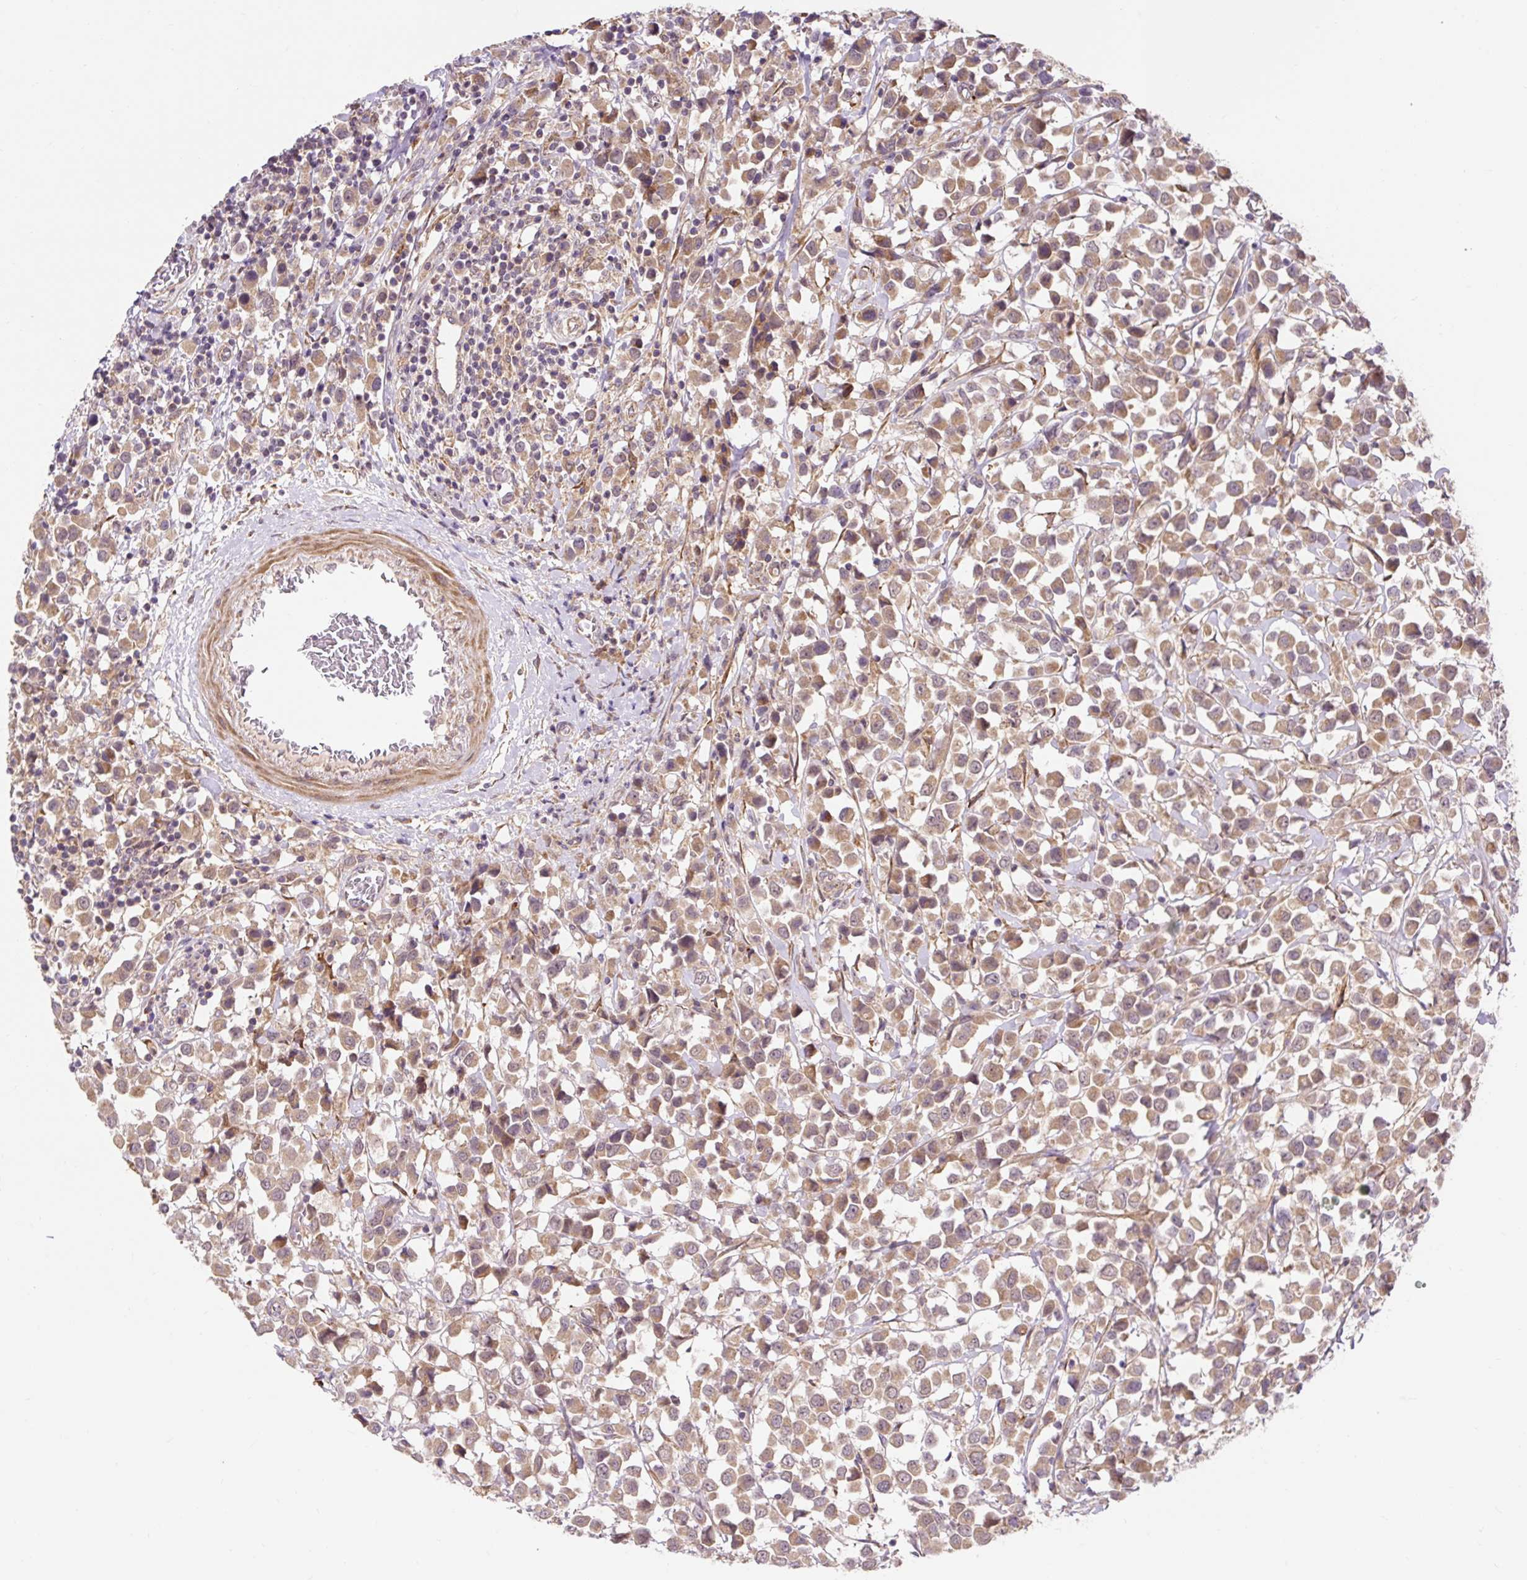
{"staining": {"intensity": "moderate", "quantity": ">75%", "location": "cytoplasmic/membranous"}, "tissue": "breast cancer", "cell_type": "Tumor cells", "image_type": "cancer", "snomed": [{"axis": "morphology", "description": "Duct carcinoma"}, {"axis": "topography", "description": "Breast"}], "caption": "Human breast cancer (invasive ductal carcinoma) stained with a protein marker exhibits moderate staining in tumor cells.", "gene": "TRIAP1", "patient": {"sex": "female", "age": 61}}